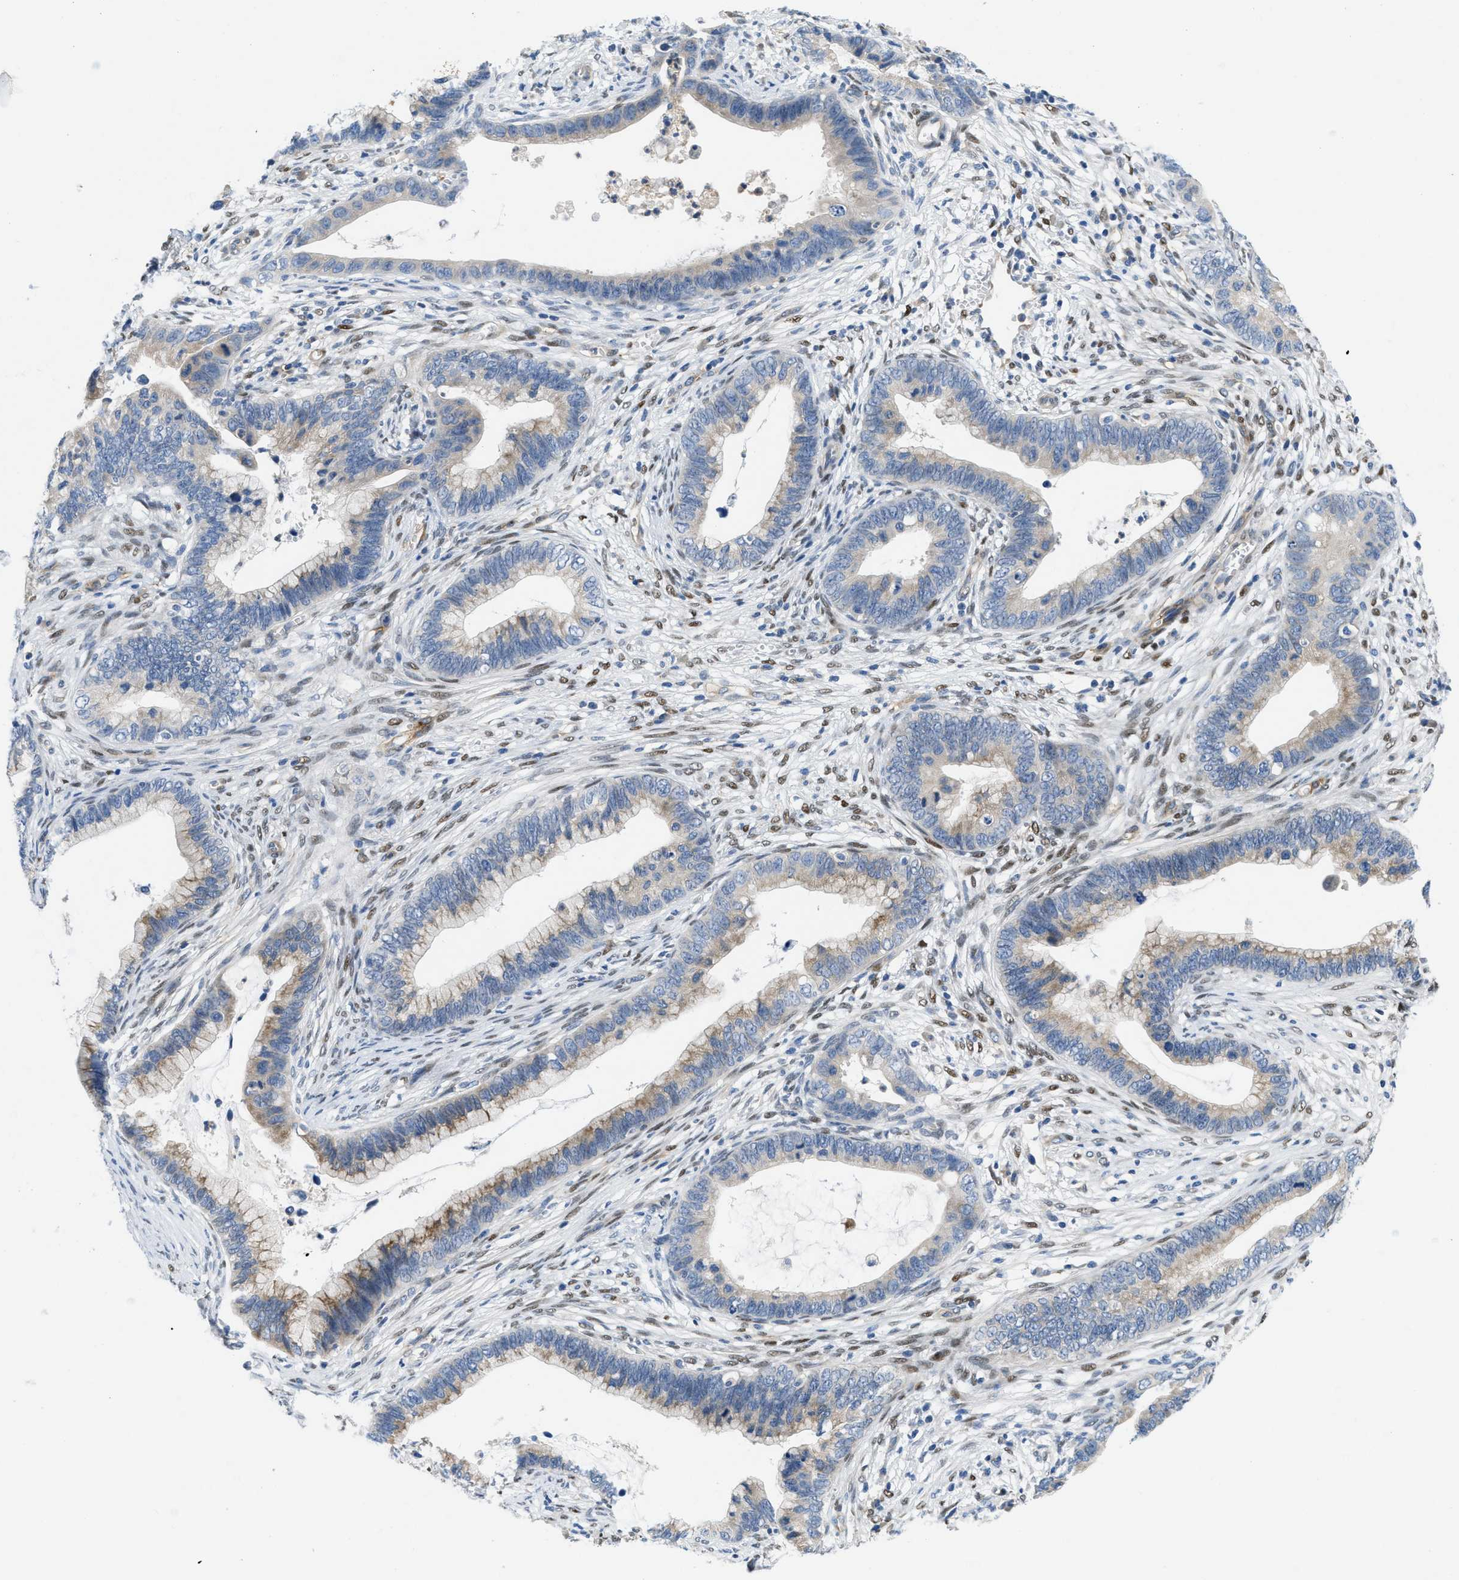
{"staining": {"intensity": "moderate", "quantity": "<25%", "location": "cytoplasmic/membranous"}, "tissue": "cervical cancer", "cell_type": "Tumor cells", "image_type": "cancer", "snomed": [{"axis": "morphology", "description": "Adenocarcinoma, NOS"}, {"axis": "topography", "description": "Cervix"}], "caption": "IHC of human cervical cancer demonstrates low levels of moderate cytoplasmic/membranous staining in approximately <25% of tumor cells. The staining was performed using DAB (3,3'-diaminobenzidine) to visualize the protein expression in brown, while the nuclei were stained in blue with hematoxylin (Magnification: 20x).", "gene": "PGR", "patient": {"sex": "female", "age": 44}}